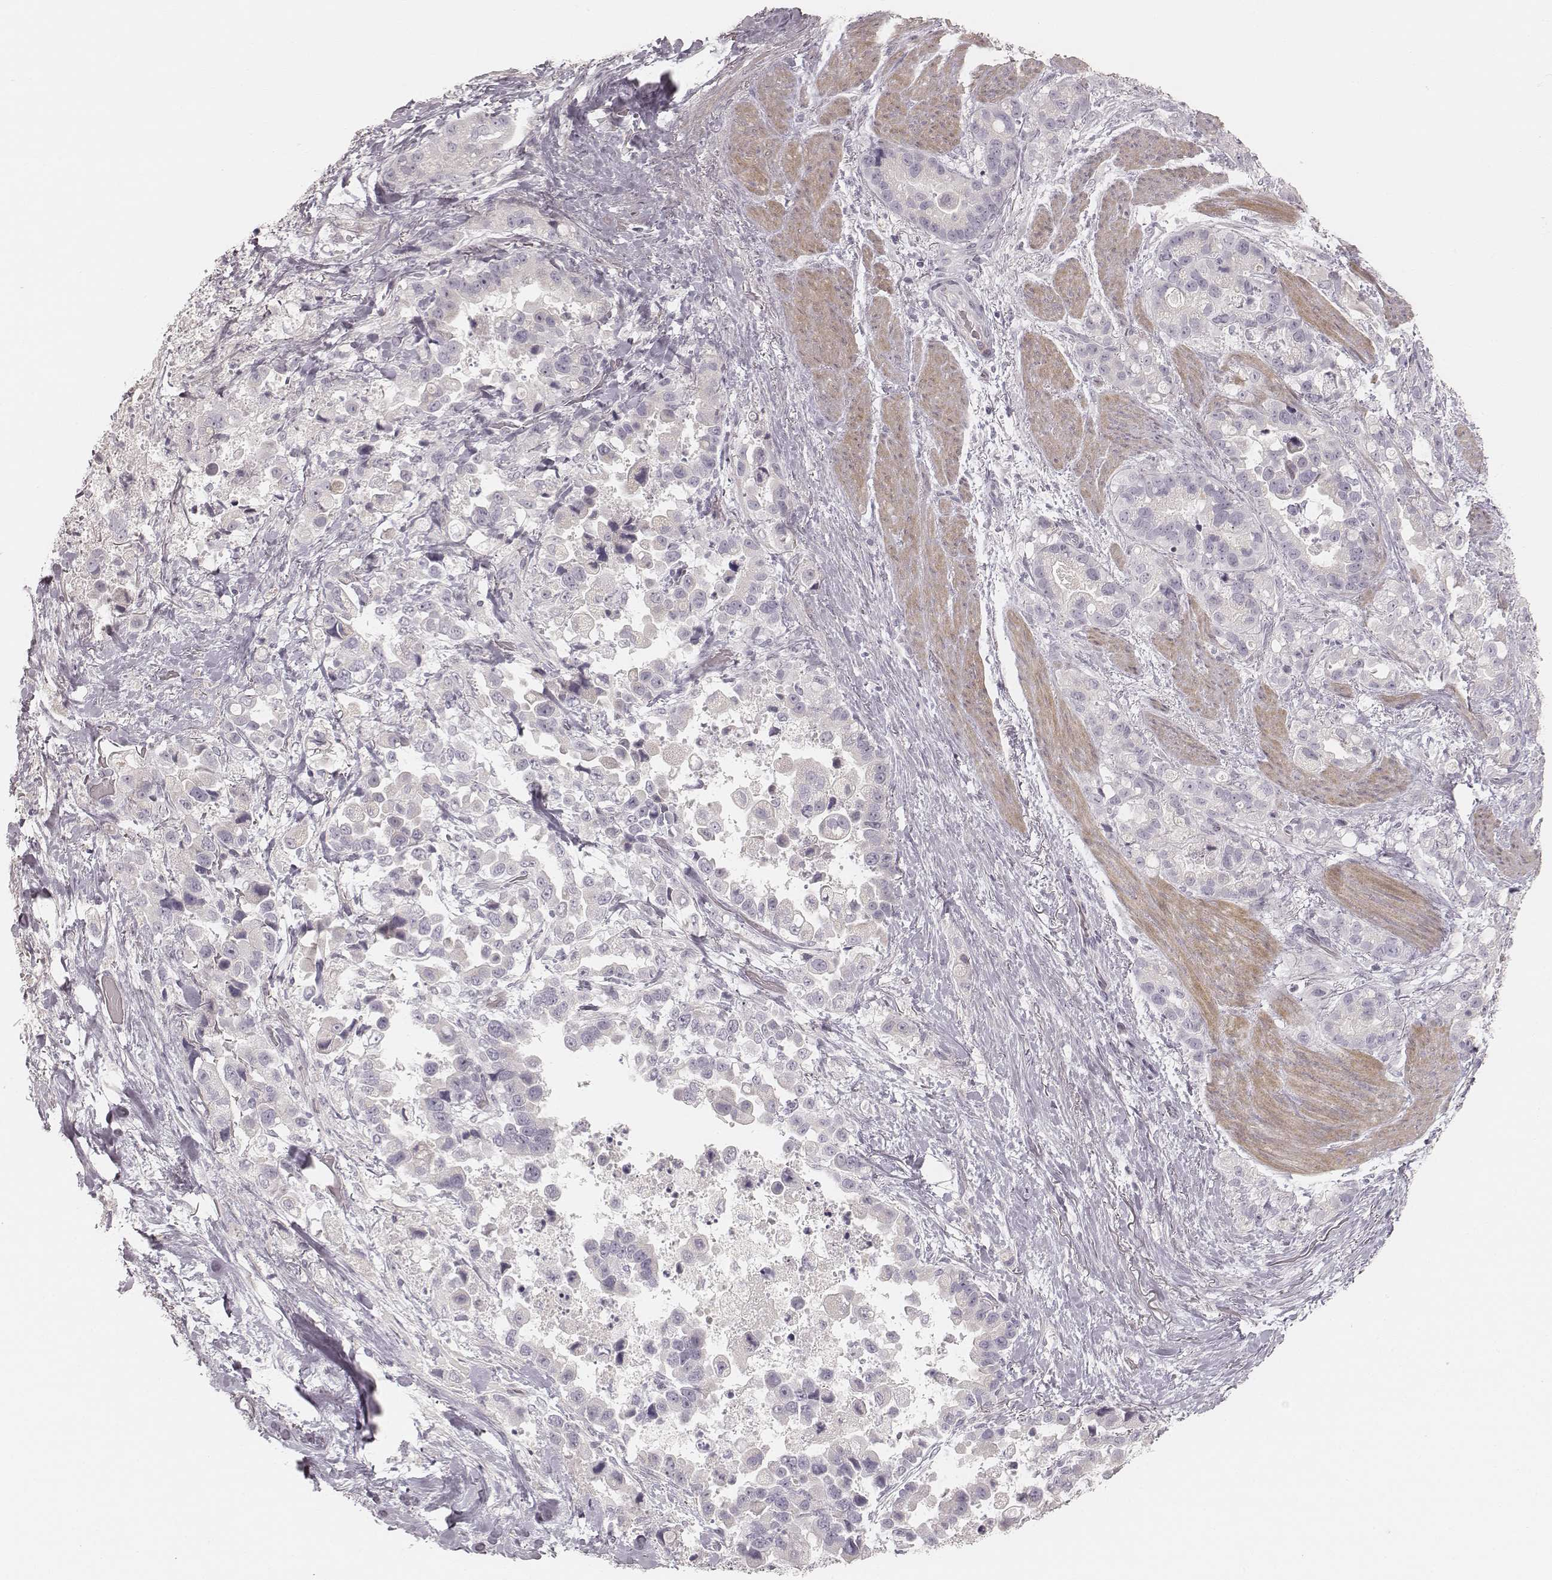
{"staining": {"intensity": "negative", "quantity": "none", "location": "none"}, "tissue": "stomach cancer", "cell_type": "Tumor cells", "image_type": "cancer", "snomed": [{"axis": "morphology", "description": "Adenocarcinoma, NOS"}, {"axis": "topography", "description": "Stomach"}], "caption": "A high-resolution micrograph shows immunohistochemistry staining of adenocarcinoma (stomach), which demonstrates no significant positivity in tumor cells. Brightfield microscopy of immunohistochemistry (IHC) stained with DAB (brown) and hematoxylin (blue), captured at high magnification.", "gene": "SPATA24", "patient": {"sex": "male", "age": 59}}